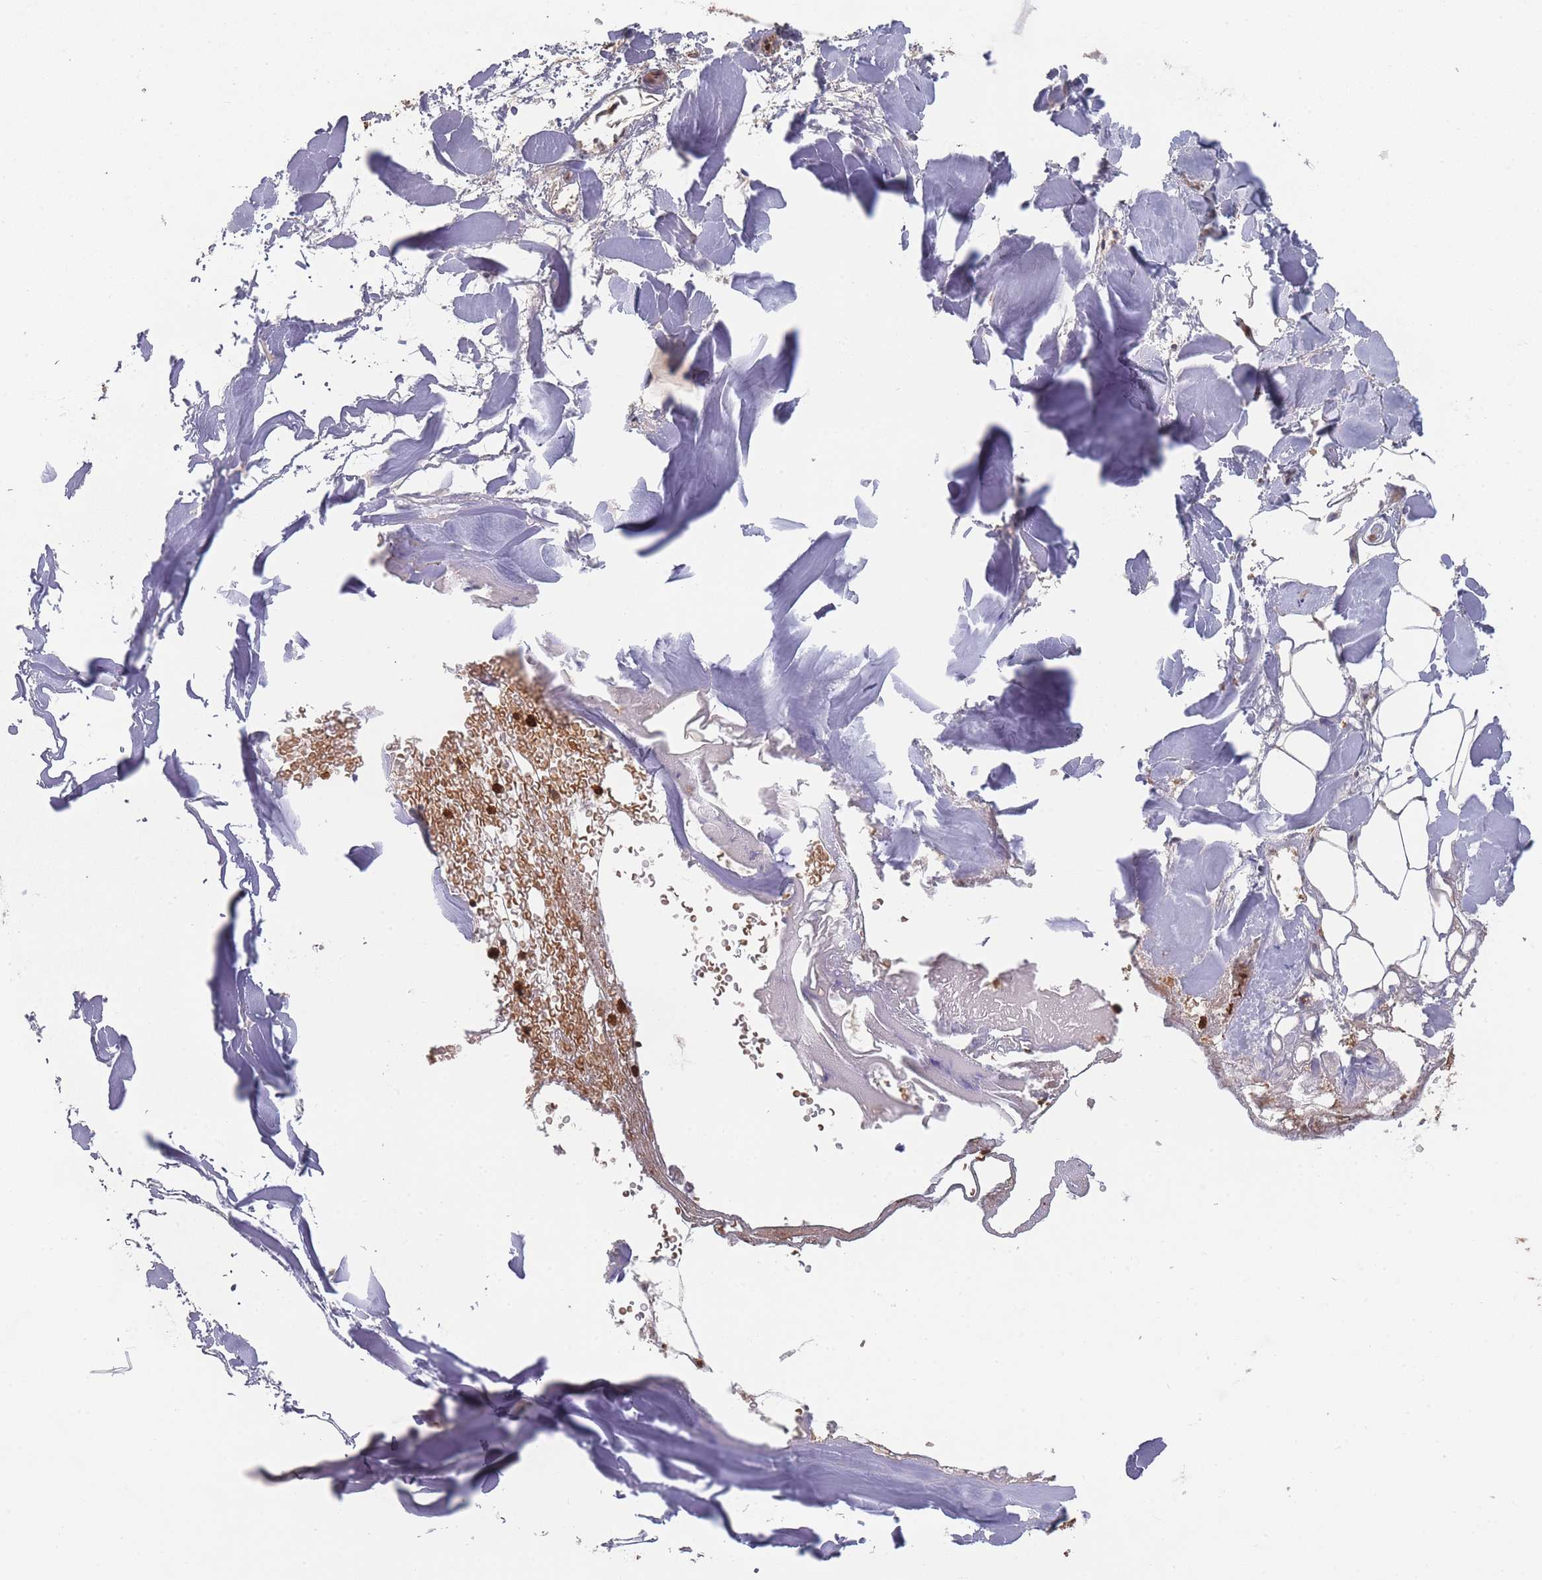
{"staining": {"intensity": "negative", "quantity": "none", "location": "none"}, "tissue": "adipose tissue", "cell_type": "Adipocytes", "image_type": "normal", "snomed": [{"axis": "morphology", "description": "Normal tissue, NOS"}, {"axis": "topography", "description": "Peripheral nerve tissue"}], "caption": "Image shows no significant protein expression in adipocytes of normal adipose tissue.", "gene": "SF3B1", "patient": {"sex": "male", "age": 74}}